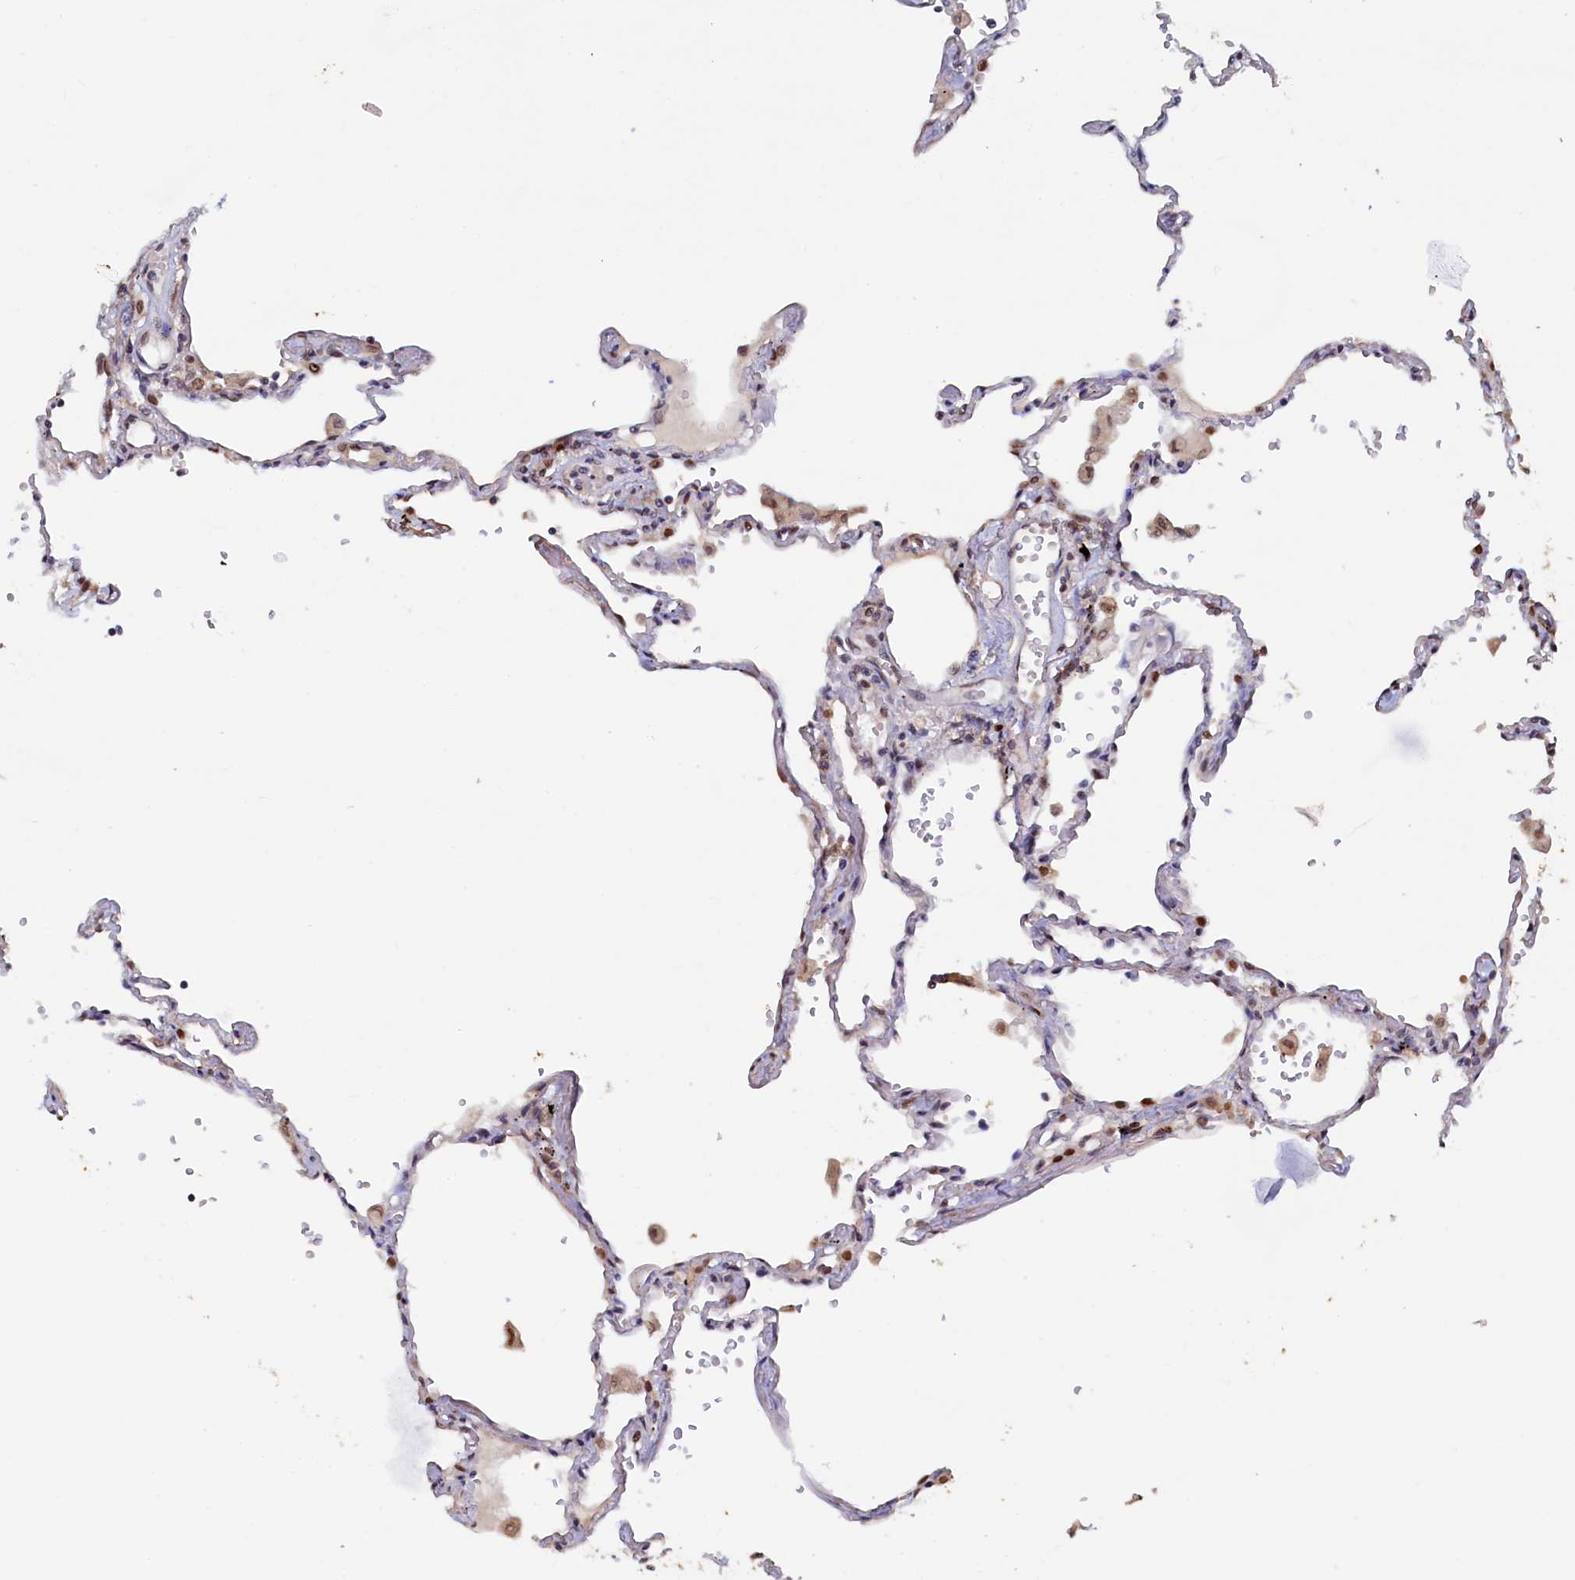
{"staining": {"intensity": "moderate", "quantity": "<25%", "location": "nuclear"}, "tissue": "lung", "cell_type": "Alveolar cells", "image_type": "normal", "snomed": [{"axis": "morphology", "description": "Normal tissue, NOS"}, {"axis": "topography", "description": "Lung"}], "caption": "Immunohistochemistry (IHC) image of unremarkable lung: human lung stained using immunohistochemistry (IHC) demonstrates low levels of moderate protein expression localized specifically in the nuclear of alveolar cells, appearing as a nuclear brown color.", "gene": "AHCY", "patient": {"sex": "female", "age": 67}}